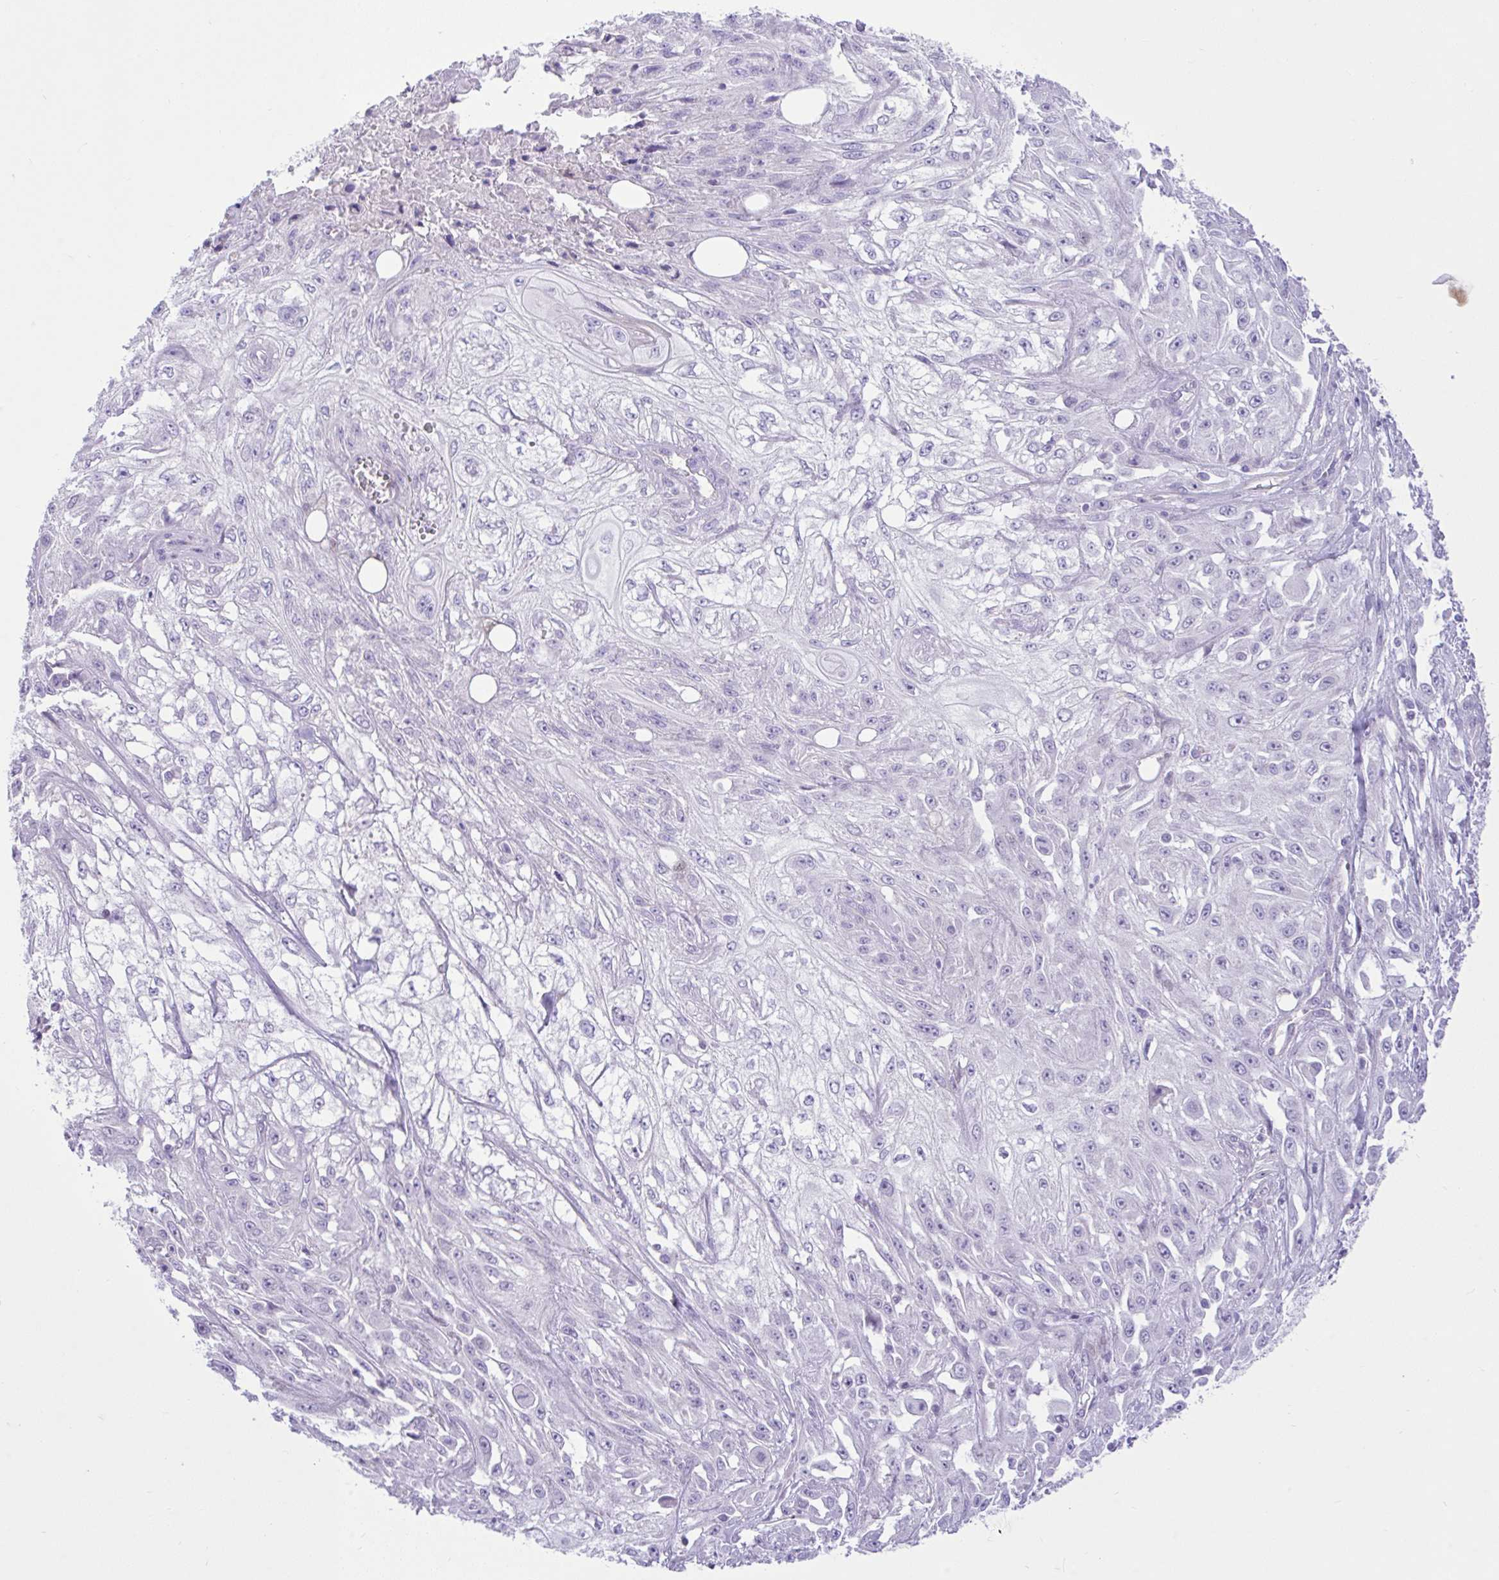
{"staining": {"intensity": "negative", "quantity": "none", "location": "none"}, "tissue": "skin cancer", "cell_type": "Tumor cells", "image_type": "cancer", "snomed": [{"axis": "morphology", "description": "Squamous cell carcinoma, NOS"}, {"axis": "morphology", "description": "Squamous cell carcinoma, metastatic, NOS"}, {"axis": "topography", "description": "Skin"}, {"axis": "topography", "description": "Lymph node"}], "caption": "Tumor cells show no significant protein positivity in skin cancer. The staining is performed using DAB (3,3'-diaminobenzidine) brown chromogen with nuclei counter-stained in using hematoxylin.", "gene": "ZNF101", "patient": {"sex": "male", "age": 75}}